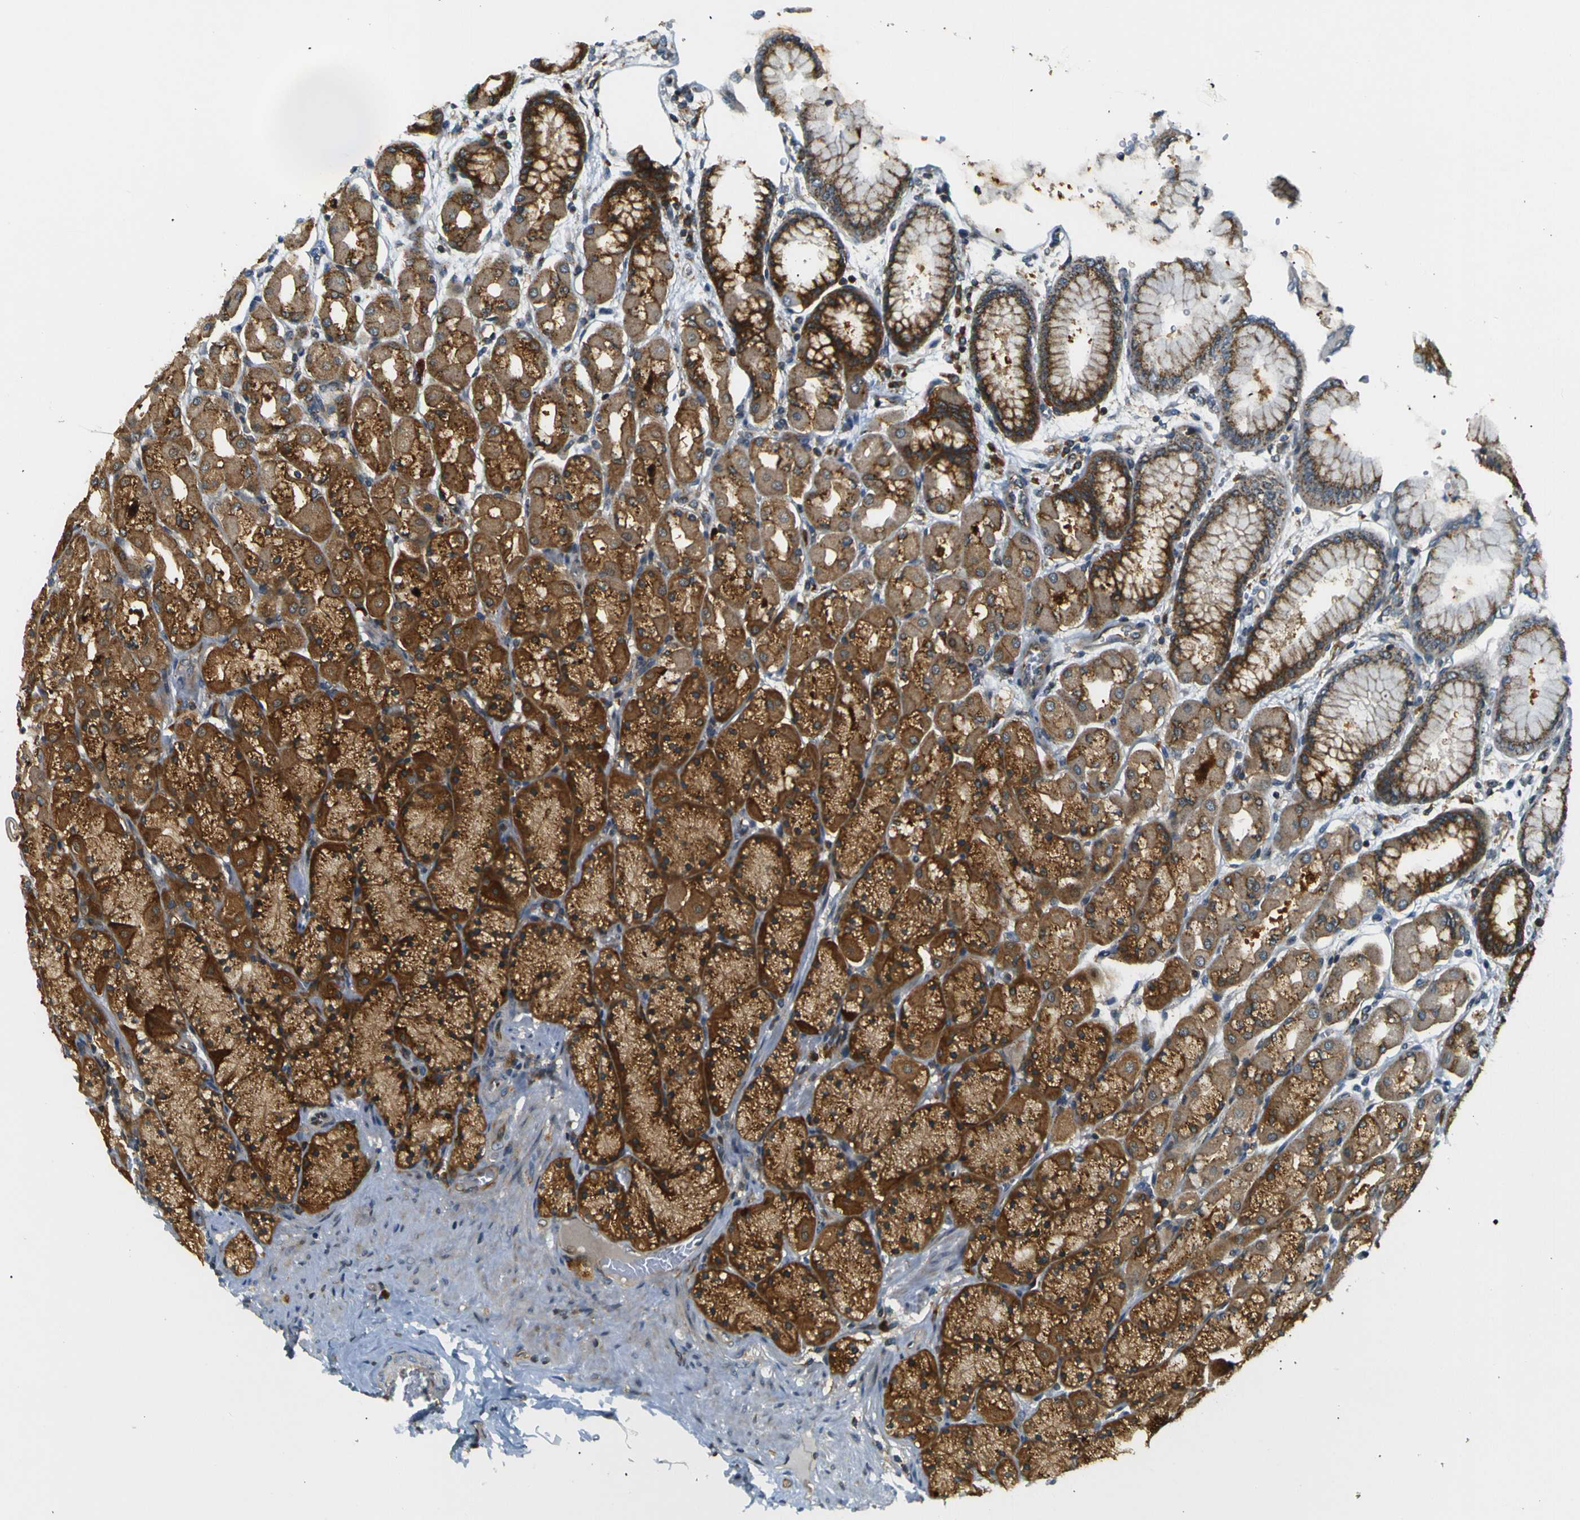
{"staining": {"intensity": "strong", "quantity": ">75%", "location": "cytoplasmic/membranous"}, "tissue": "stomach", "cell_type": "Glandular cells", "image_type": "normal", "snomed": [{"axis": "morphology", "description": "Normal tissue, NOS"}, {"axis": "topography", "description": "Stomach, upper"}], "caption": "A high-resolution photomicrograph shows immunohistochemistry (IHC) staining of normal stomach, which displays strong cytoplasmic/membranous positivity in approximately >75% of glandular cells. (IHC, brightfield microscopy, high magnification).", "gene": "ABCE1", "patient": {"sex": "female", "age": 56}}